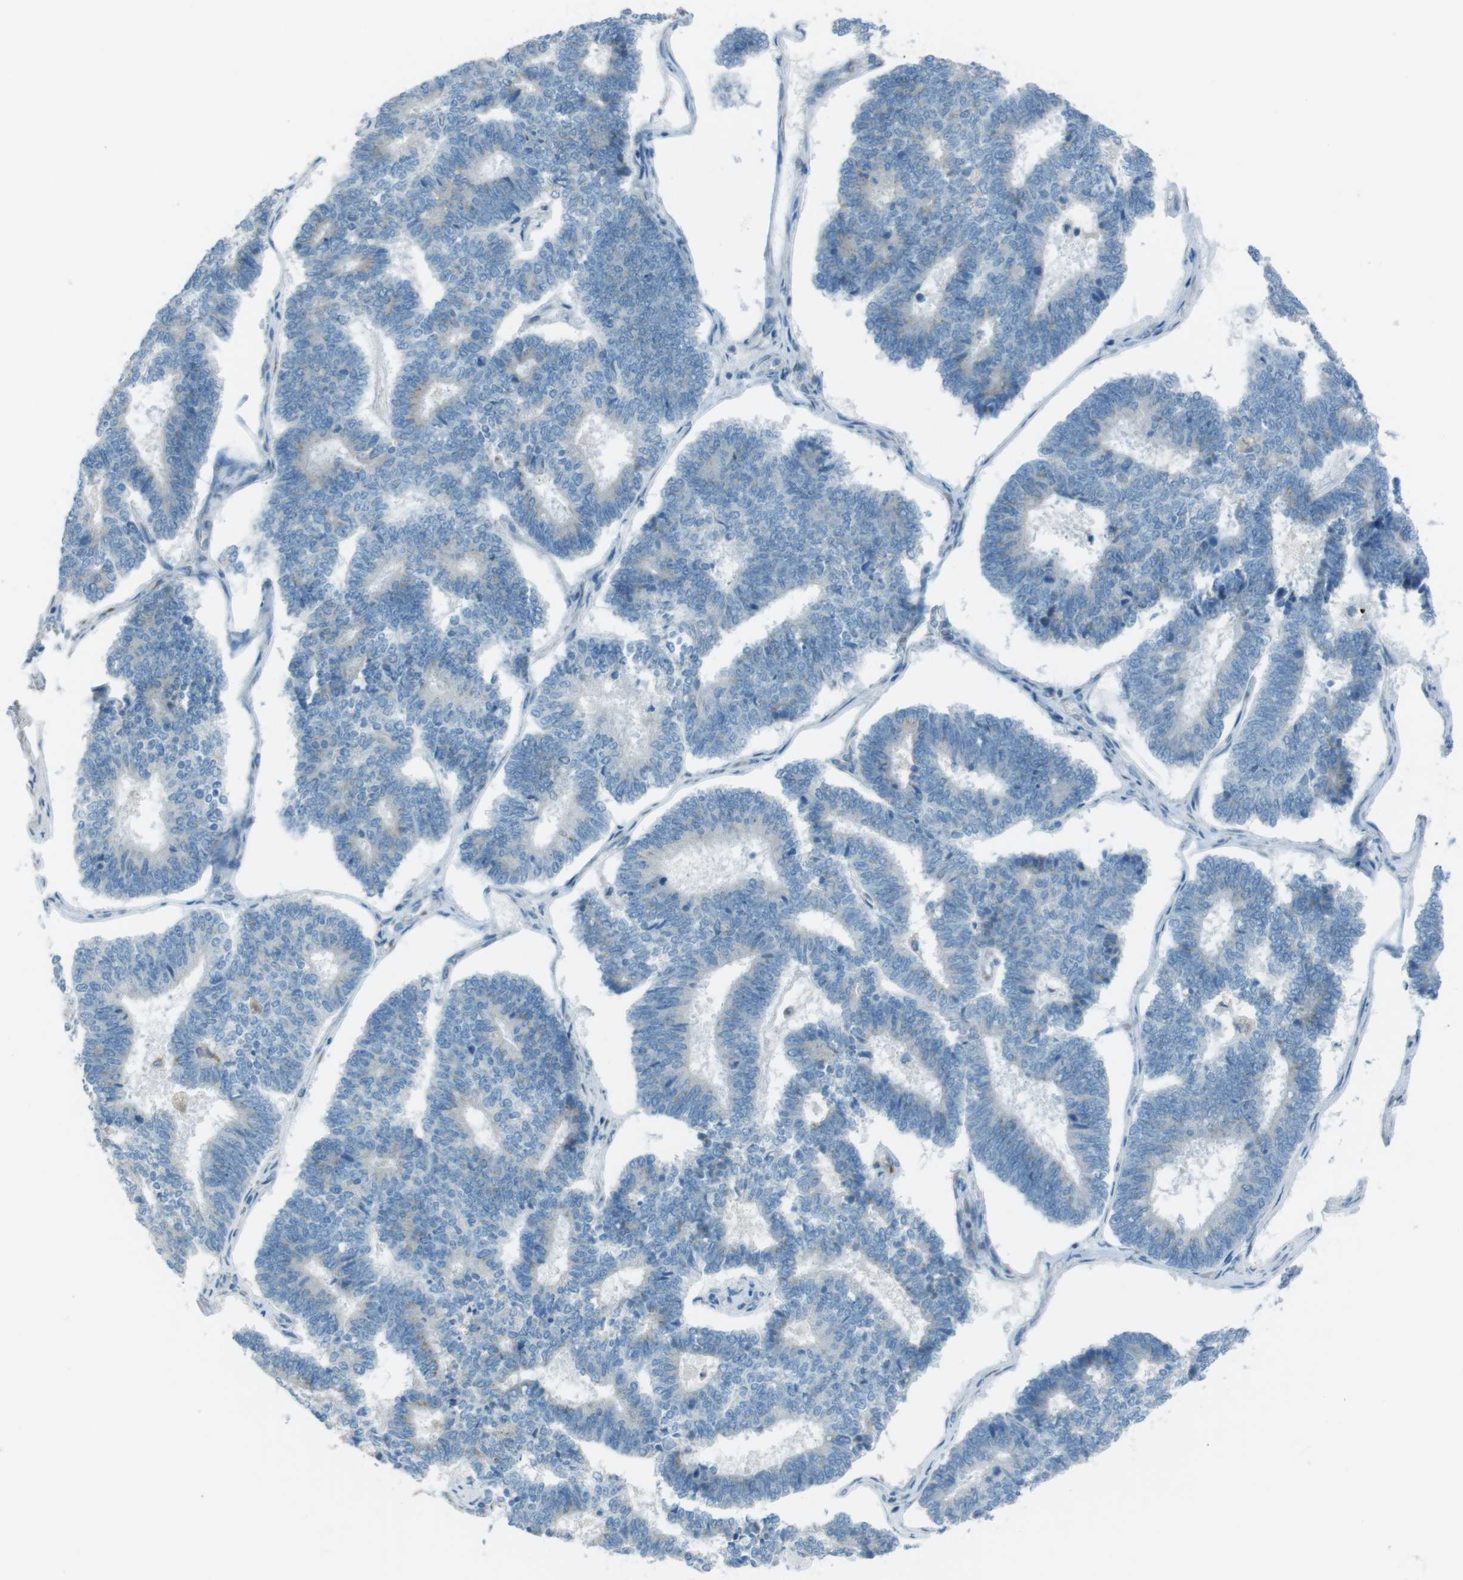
{"staining": {"intensity": "negative", "quantity": "none", "location": "none"}, "tissue": "endometrial cancer", "cell_type": "Tumor cells", "image_type": "cancer", "snomed": [{"axis": "morphology", "description": "Adenocarcinoma, NOS"}, {"axis": "topography", "description": "Endometrium"}], "caption": "IHC of human endometrial adenocarcinoma displays no expression in tumor cells.", "gene": "TXNDC15", "patient": {"sex": "female", "age": 70}}